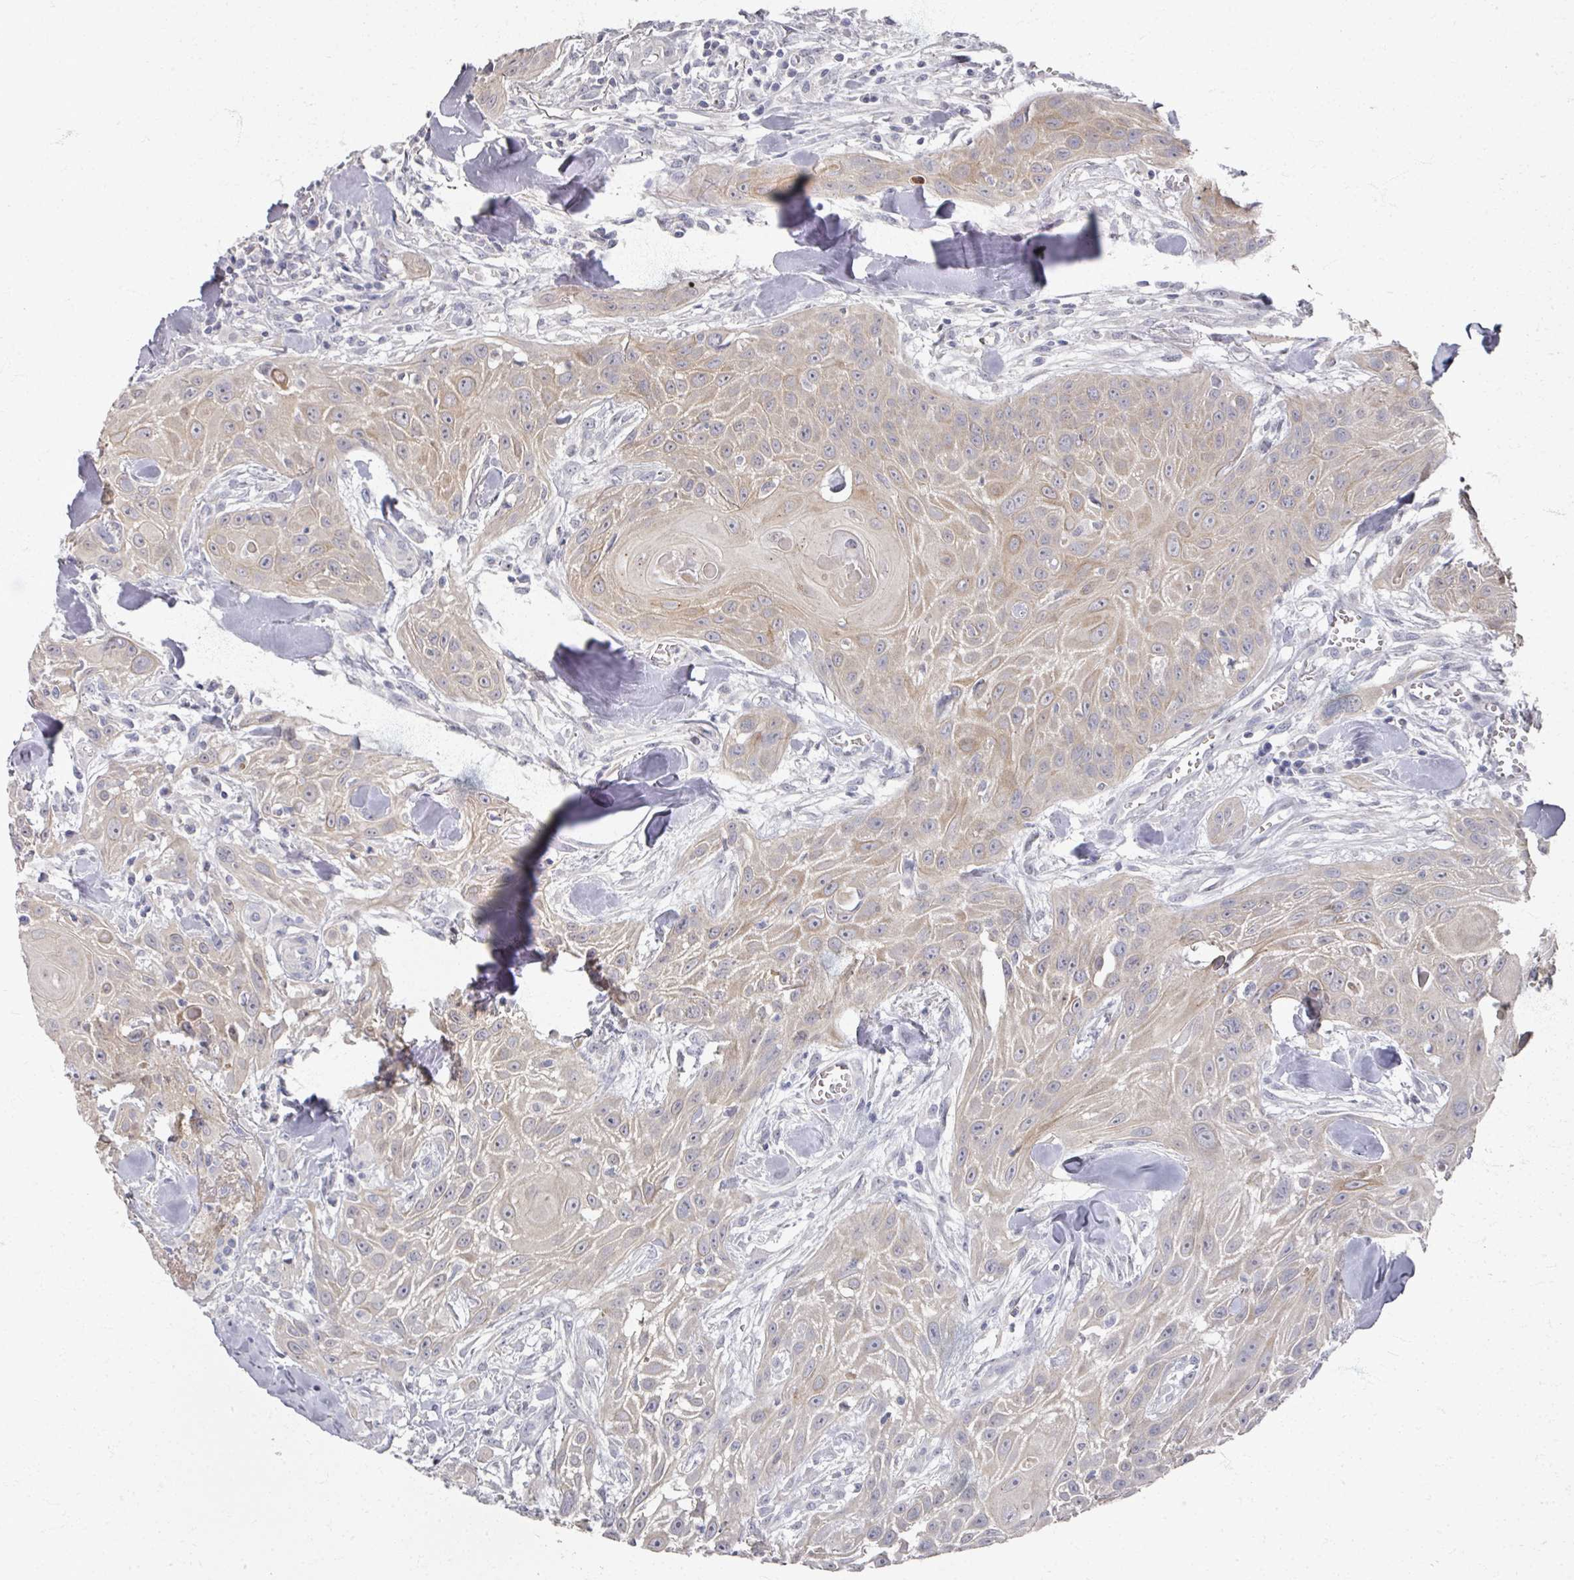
{"staining": {"intensity": "moderate", "quantity": "25%-75%", "location": "cytoplasmic/membranous"}, "tissue": "head and neck cancer", "cell_type": "Tumor cells", "image_type": "cancer", "snomed": [{"axis": "morphology", "description": "Squamous cell carcinoma, NOS"}, {"axis": "topography", "description": "Lymph node"}, {"axis": "topography", "description": "Salivary gland"}, {"axis": "topography", "description": "Head-Neck"}], "caption": "Head and neck cancer tissue exhibits moderate cytoplasmic/membranous positivity in about 25%-75% of tumor cells, visualized by immunohistochemistry.", "gene": "TTYH3", "patient": {"sex": "female", "age": 74}}